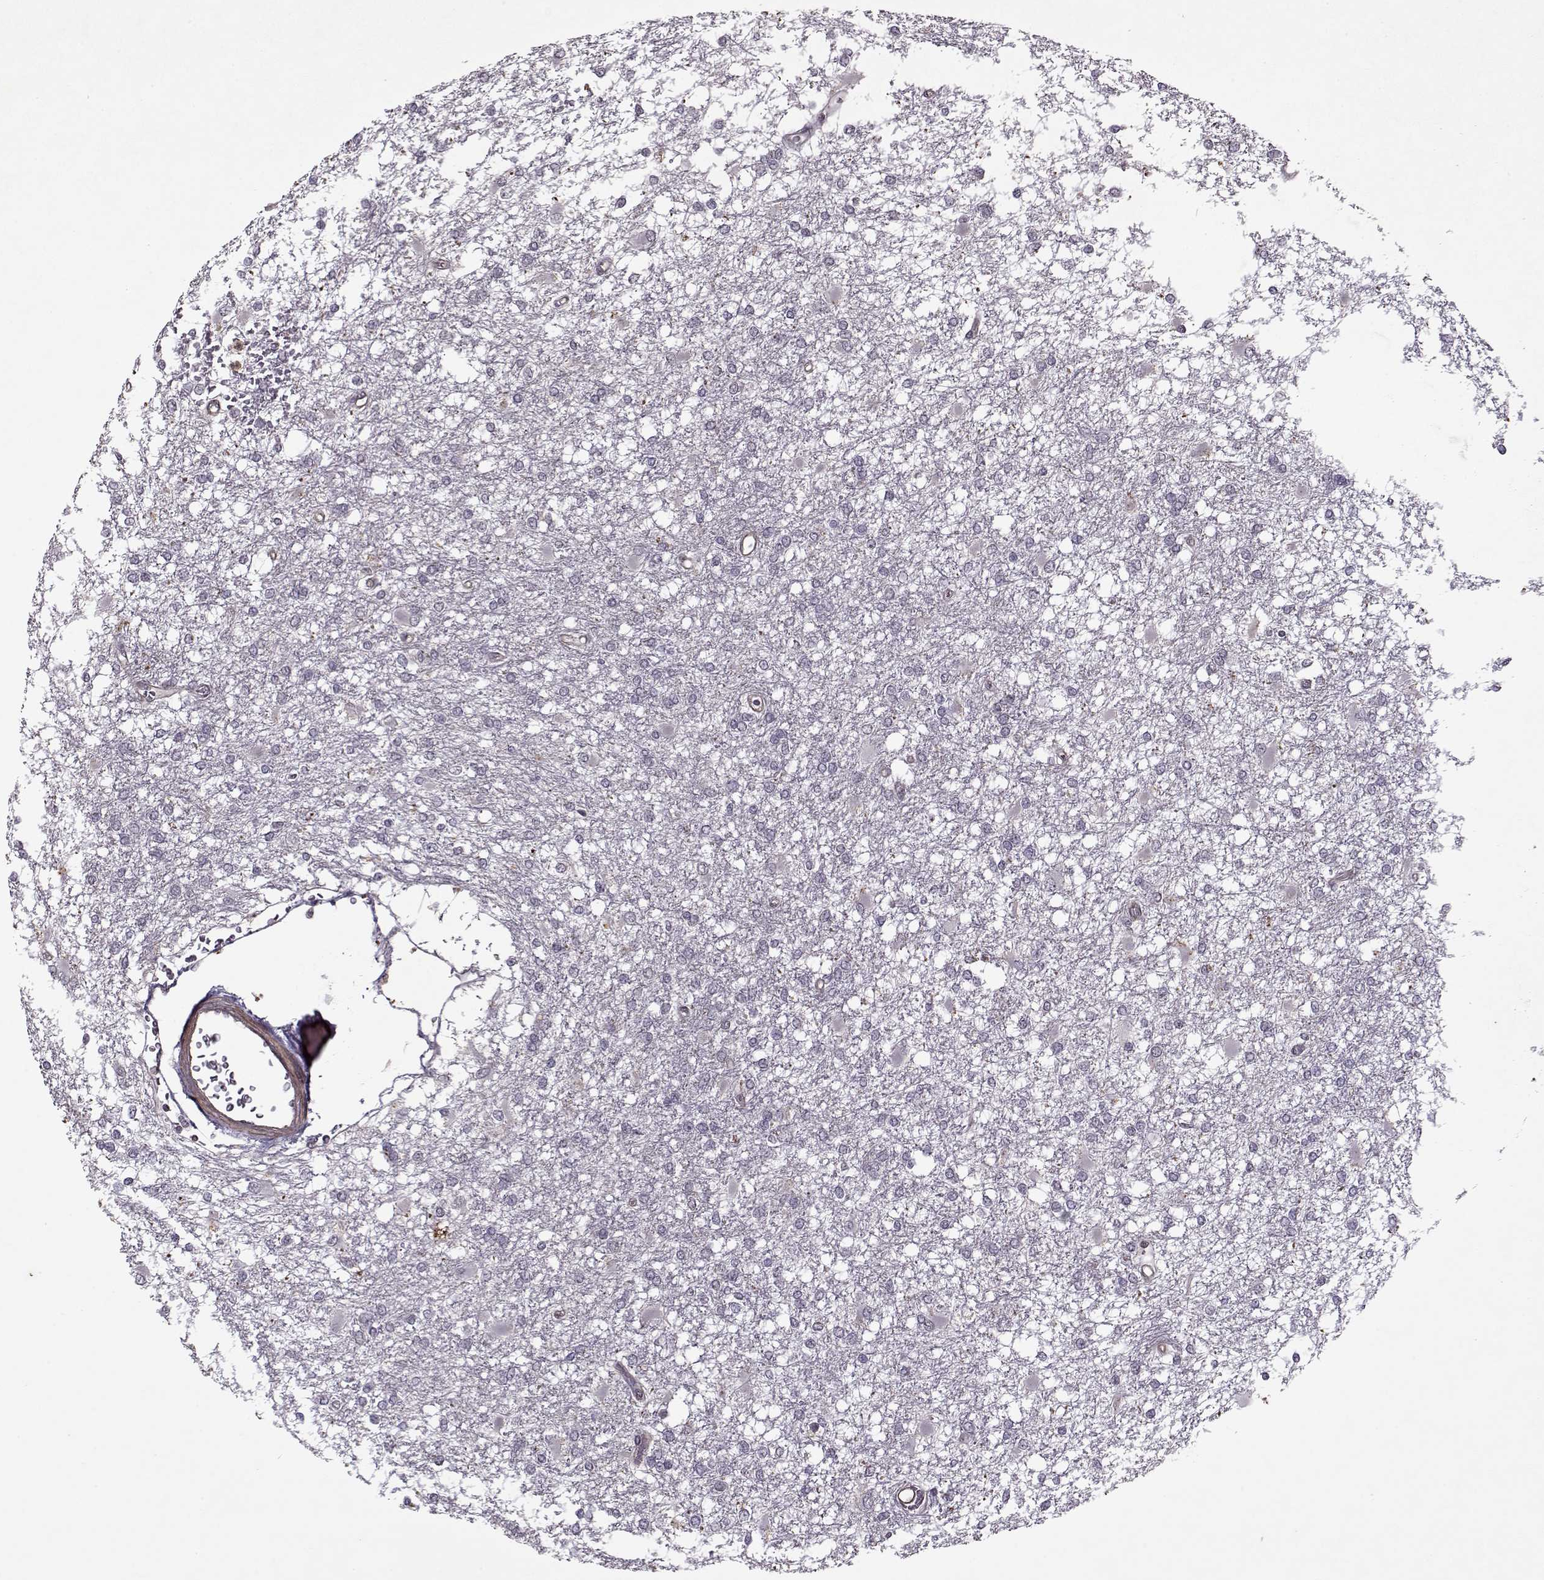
{"staining": {"intensity": "negative", "quantity": "none", "location": "none"}, "tissue": "glioma", "cell_type": "Tumor cells", "image_type": "cancer", "snomed": [{"axis": "morphology", "description": "Glioma, malignant, High grade"}, {"axis": "topography", "description": "Cerebral cortex"}], "caption": "Glioma was stained to show a protein in brown. There is no significant positivity in tumor cells.", "gene": "KRT9", "patient": {"sex": "male", "age": 79}}